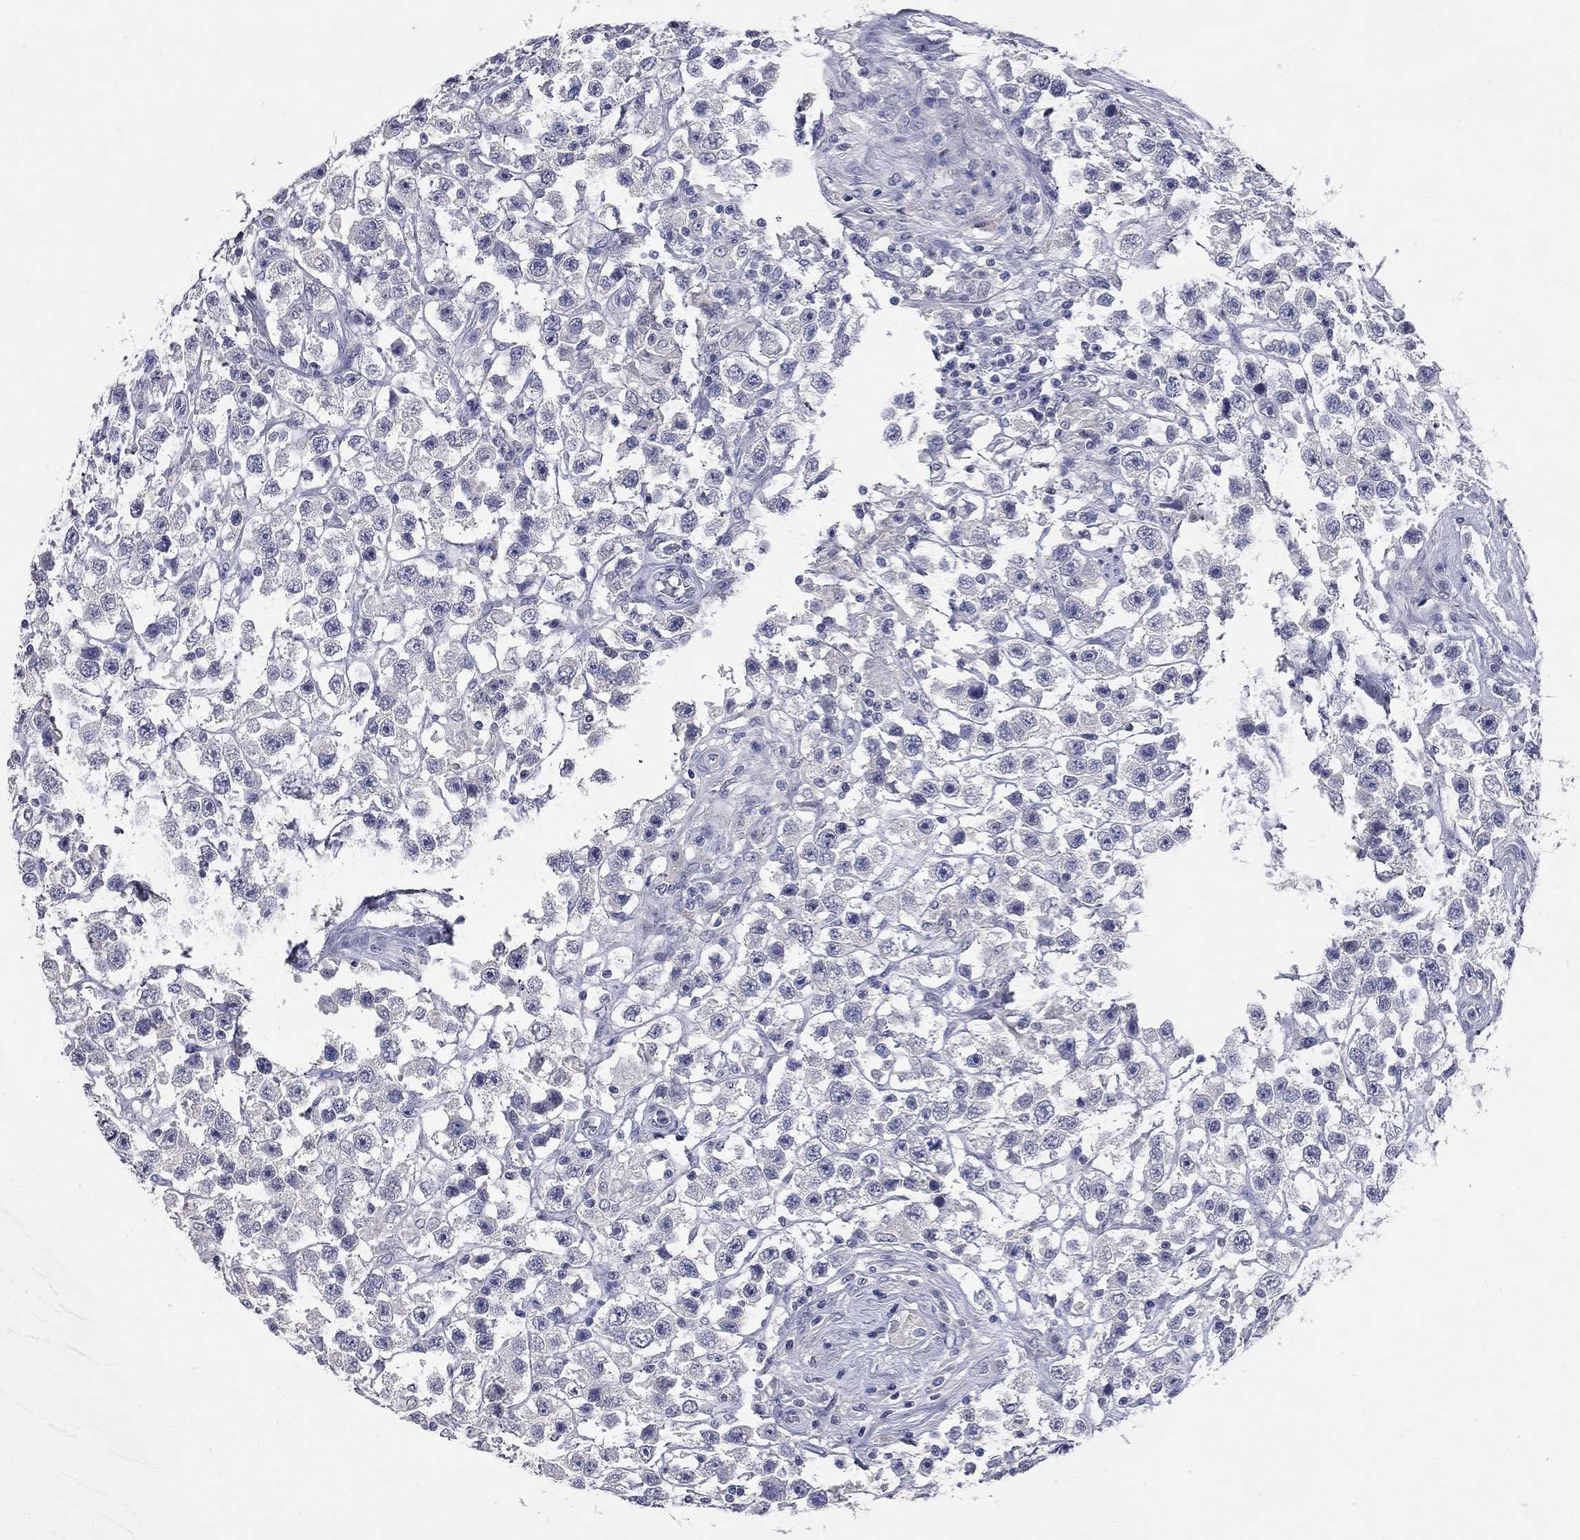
{"staining": {"intensity": "negative", "quantity": "none", "location": "none"}, "tissue": "testis cancer", "cell_type": "Tumor cells", "image_type": "cancer", "snomed": [{"axis": "morphology", "description": "Seminoma, NOS"}, {"axis": "topography", "description": "Testis"}], "caption": "A histopathology image of testis cancer stained for a protein exhibits no brown staining in tumor cells. Nuclei are stained in blue.", "gene": "SYT12", "patient": {"sex": "male", "age": 45}}